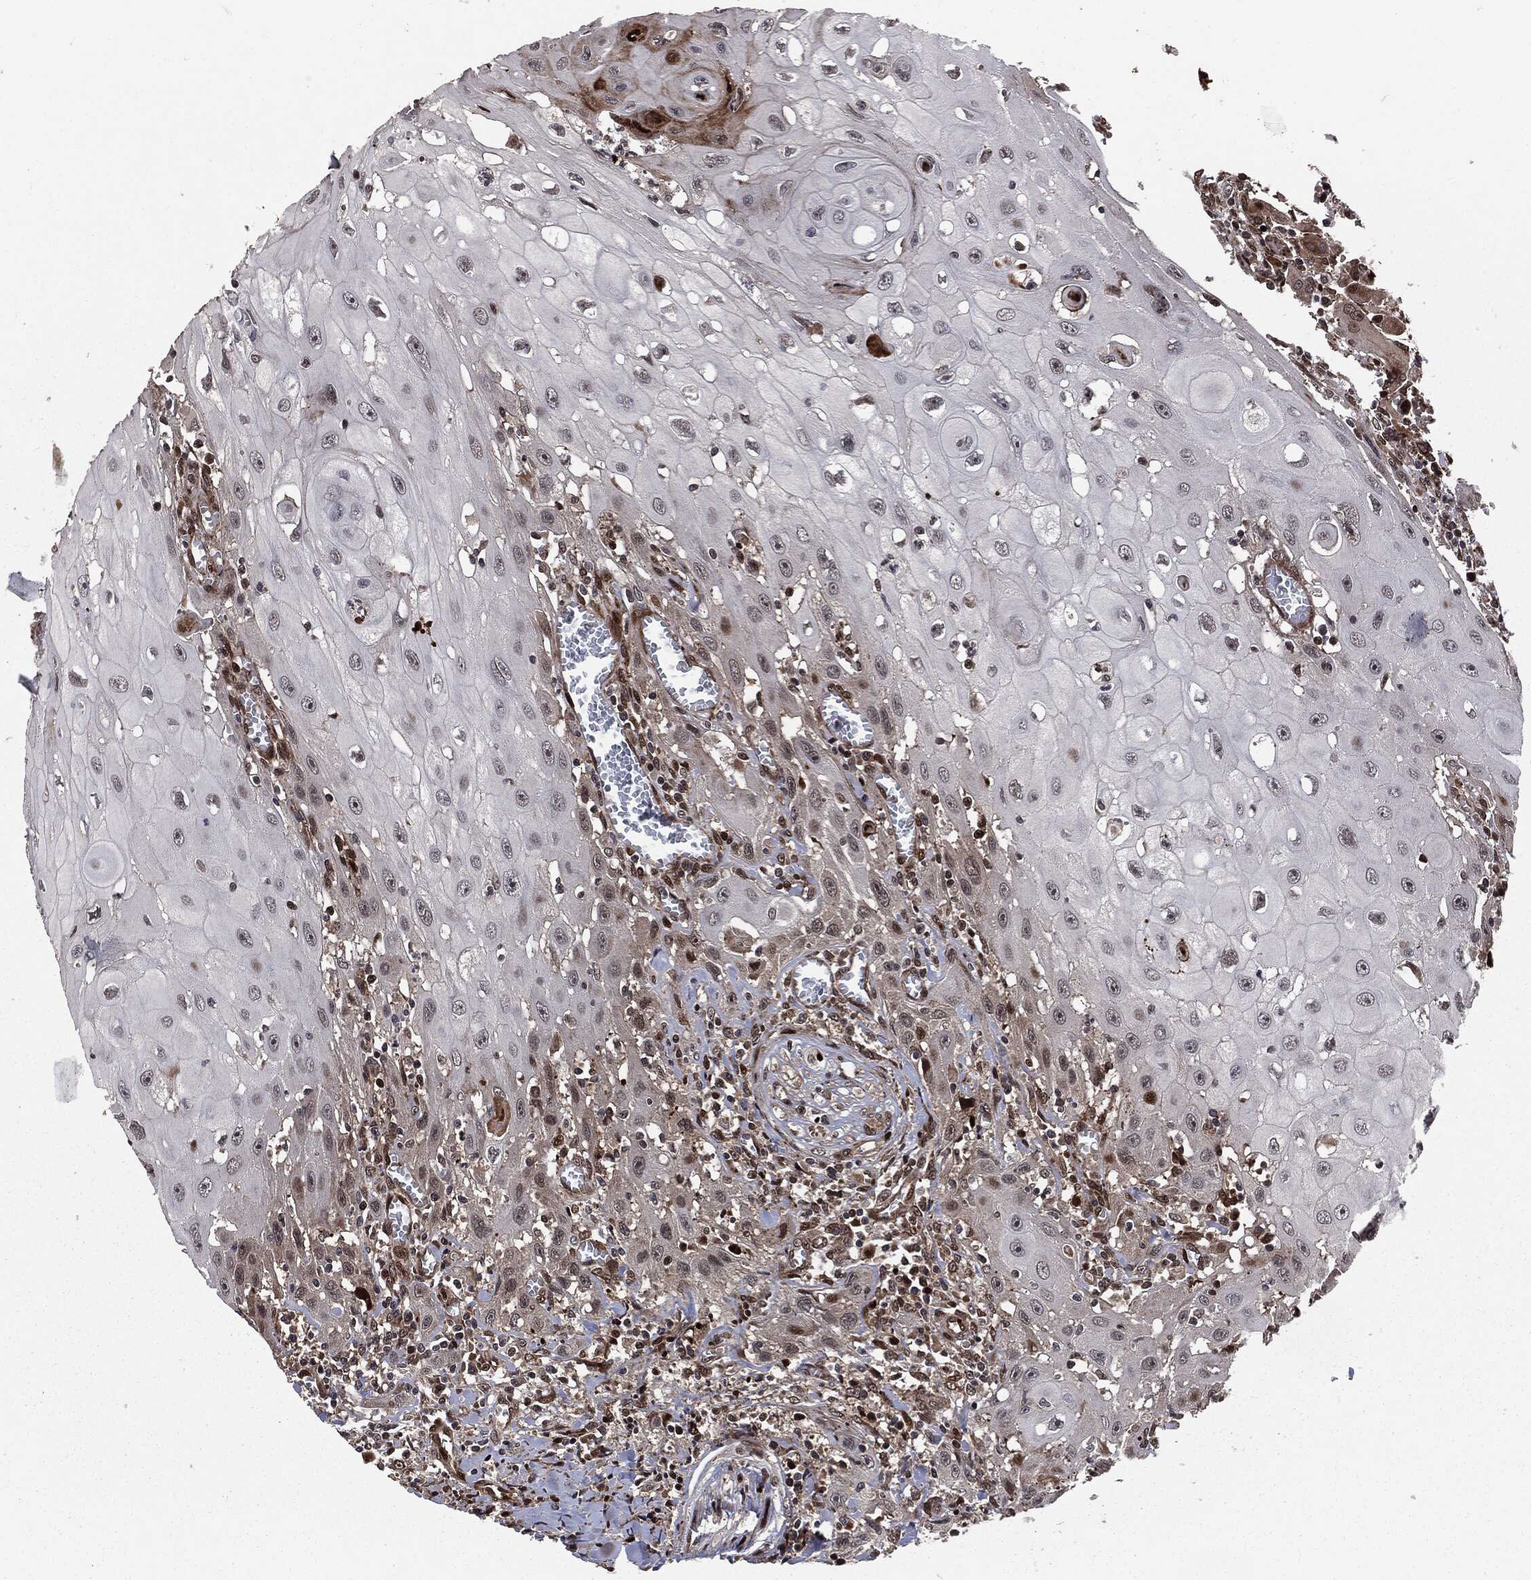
{"staining": {"intensity": "strong", "quantity": "<25%", "location": "nuclear"}, "tissue": "head and neck cancer", "cell_type": "Tumor cells", "image_type": "cancer", "snomed": [{"axis": "morphology", "description": "Normal tissue, NOS"}, {"axis": "morphology", "description": "Squamous cell carcinoma, NOS"}, {"axis": "topography", "description": "Oral tissue"}, {"axis": "topography", "description": "Head-Neck"}], "caption": "Immunohistochemical staining of squamous cell carcinoma (head and neck) reveals strong nuclear protein staining in approximately <25% of tumor cells. (Stains: DAB (3,3'-diaminobenzidine) in brown, nuclei in blue, Microscopy: brightfield microscopy at high magnification).", "gene": "SMAD4", "patient": {"sex": "male", "age": 71}}